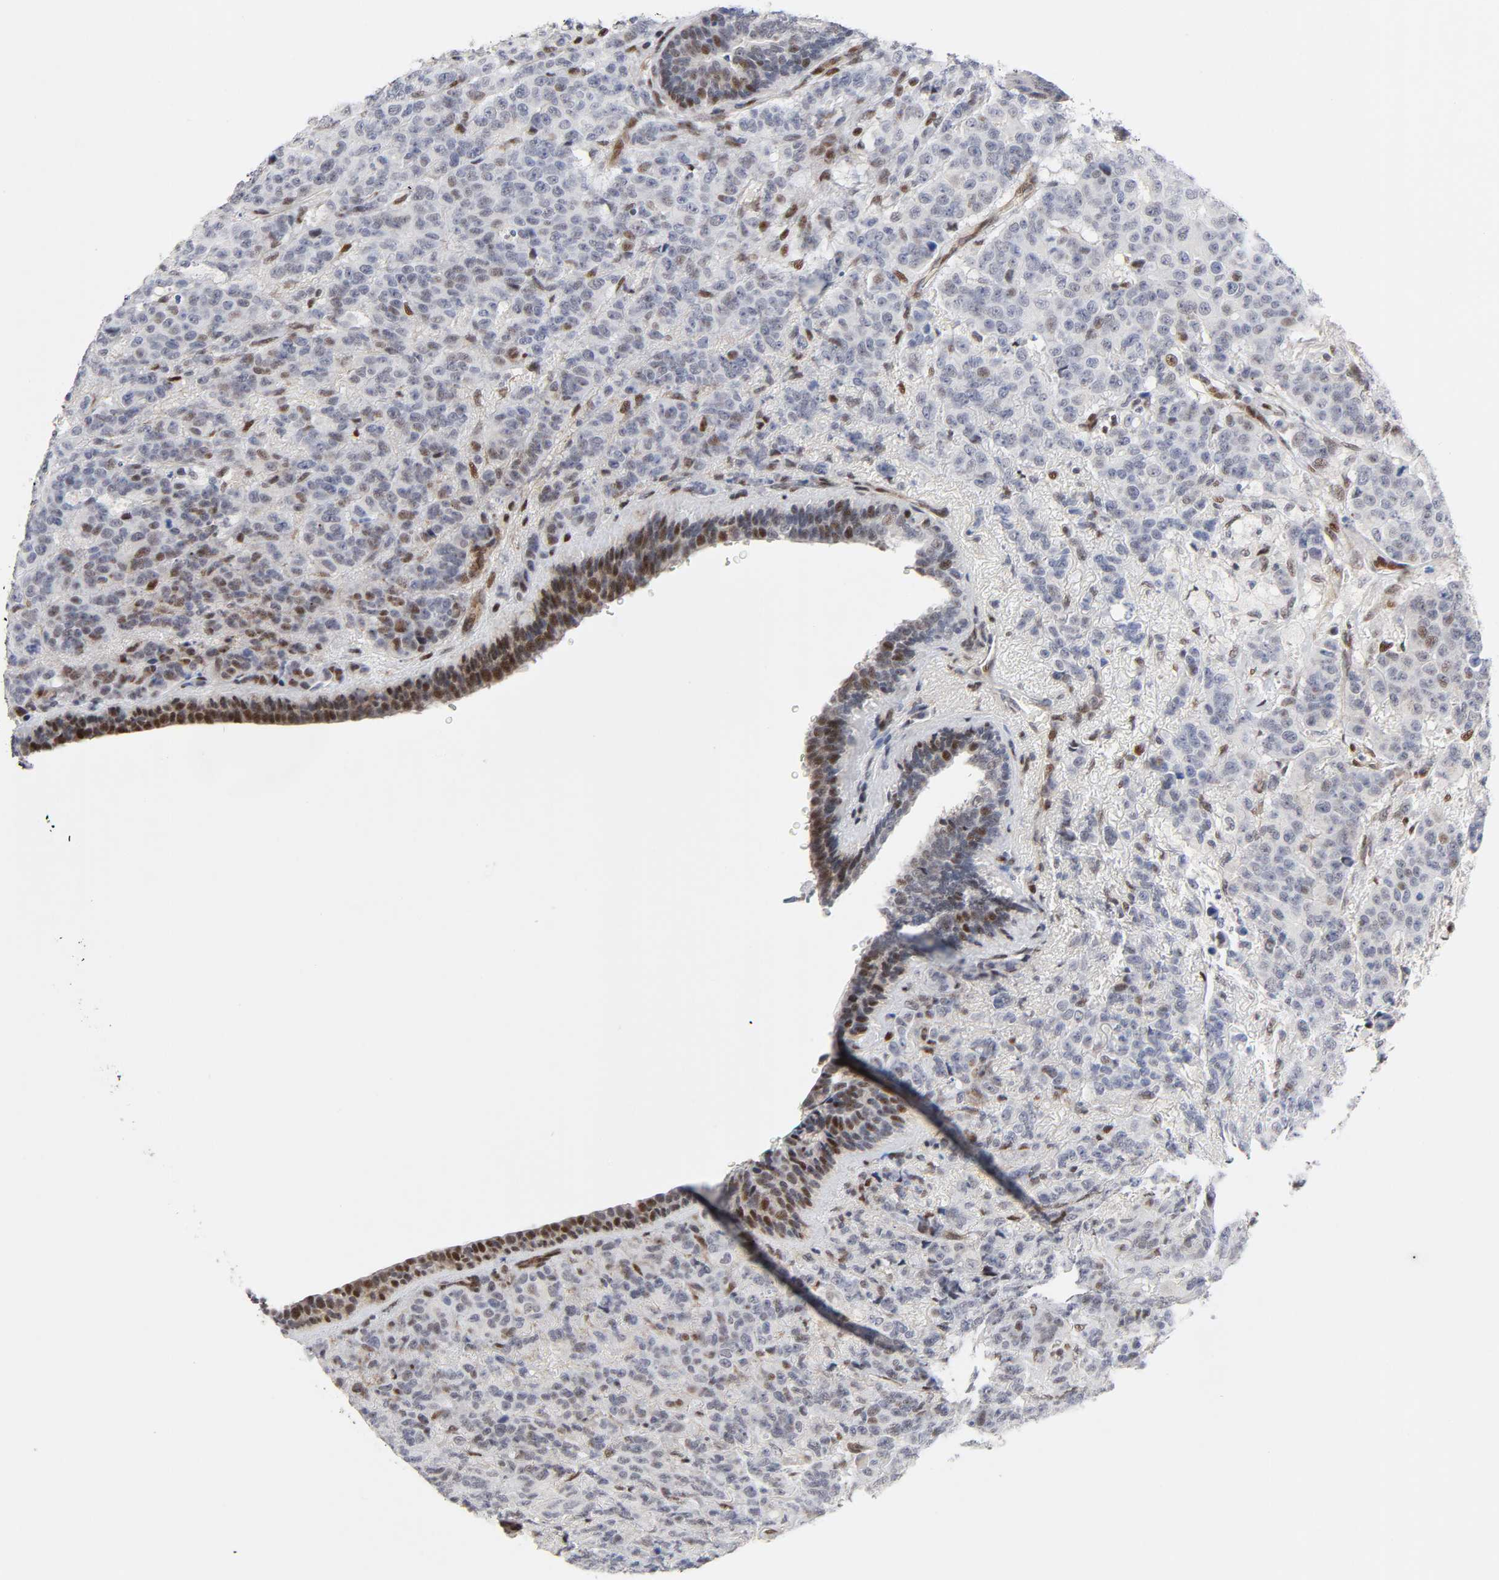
{"staining": {"intensity": "weak", "quantity": "<25%", "location": "nuclear"}, "tissue": "breast cancer", "cell_type": "Tumor cells", "image_type": "cancer", "snomed": [{"axis": "morphology", "description": "Duct carcinoma"}, {"axis": "topography", "description": "Breast"}], "caption": "A high-resolution histopathology image shows immunohistochemistry (IHC) staining of breast cancer (invasive ductal carcinoma), which demonstrates no significant staining in tumor cells. Nuclei are stained in blue.", "gene": "STK38", "patient": {"sex": "female", "age": 40}}